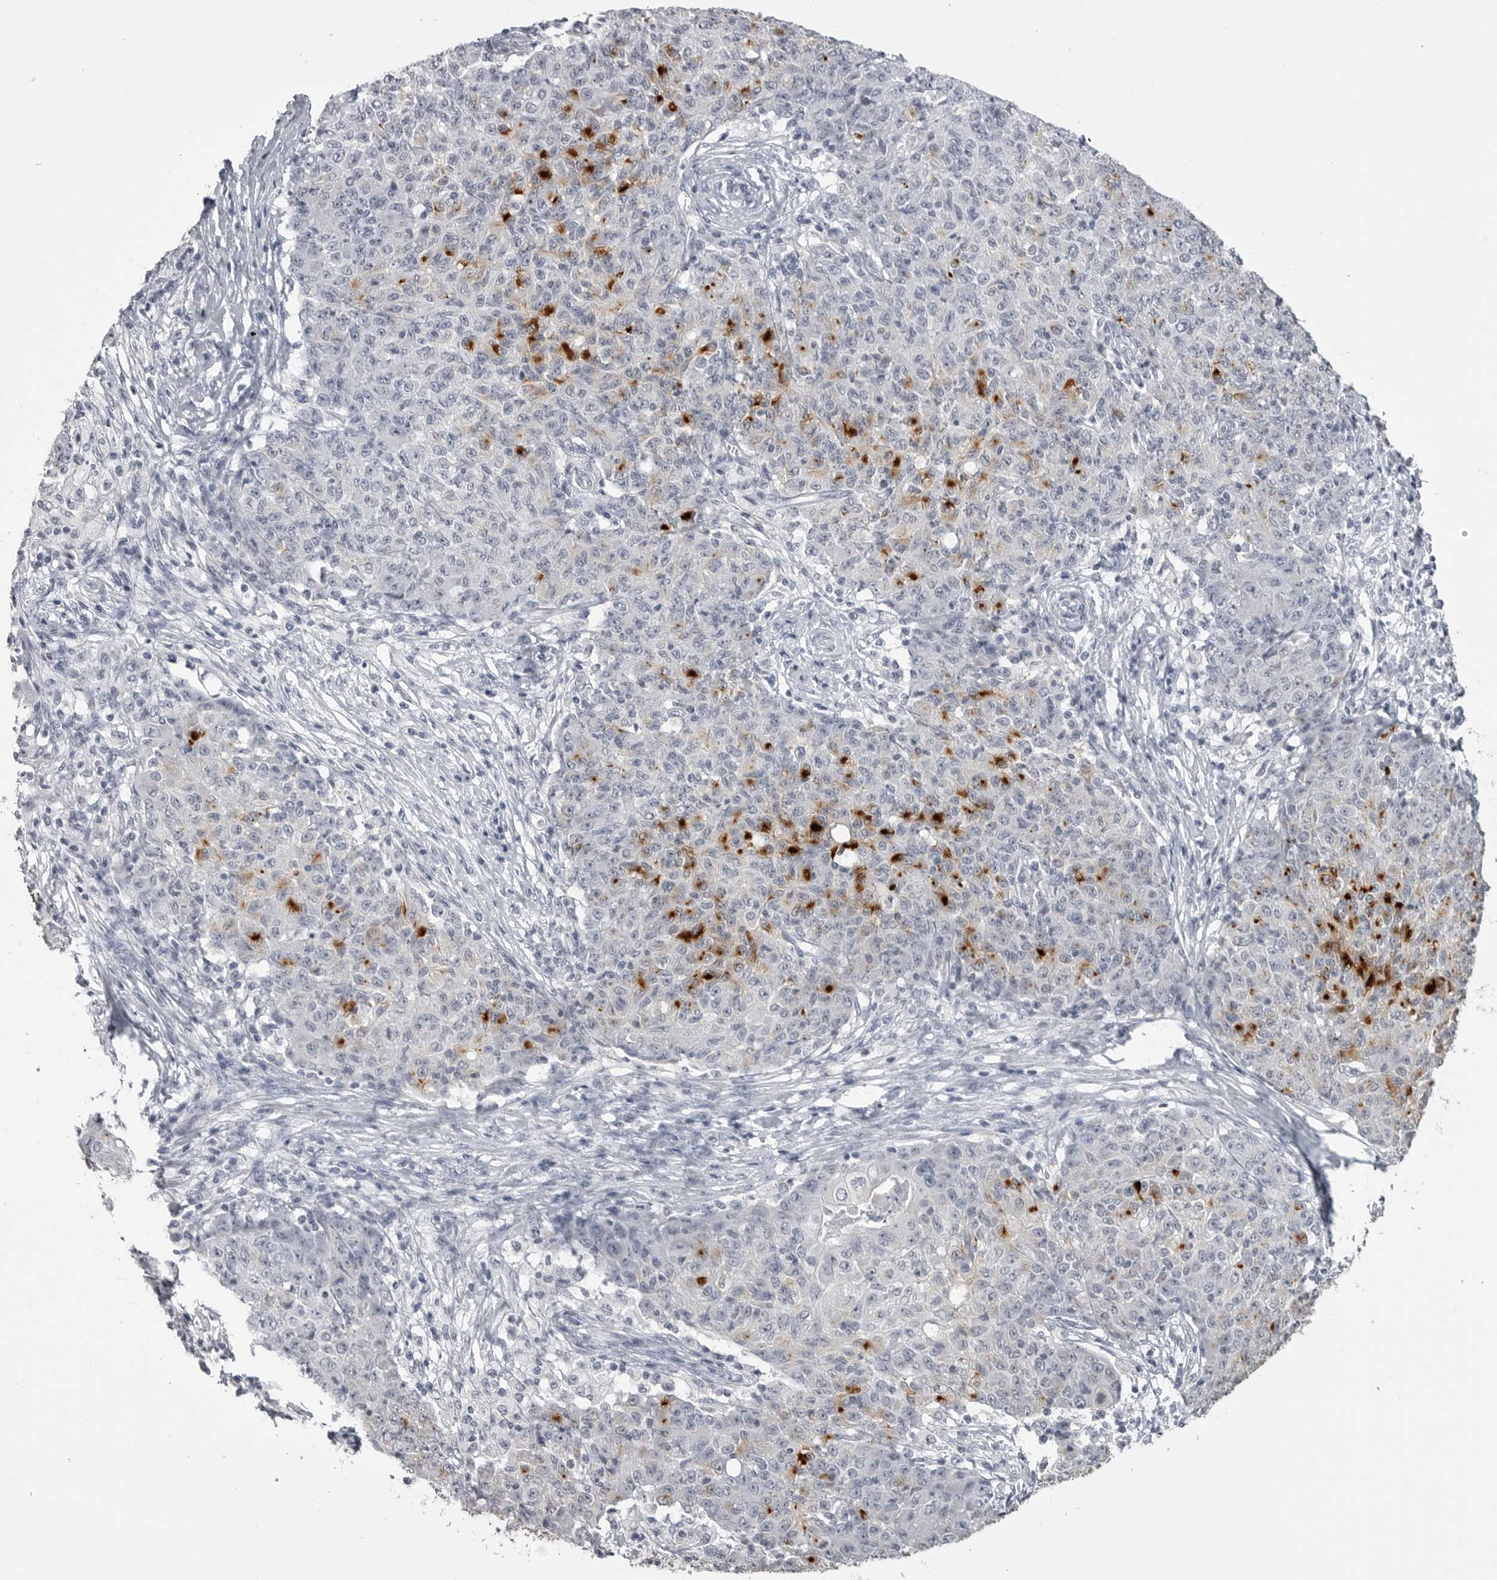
{"staining": {"intensity": "strong", "quantity": "<25%", "location": "cytoplasmic/membranous"}, "tissue": "ovarian cancer", "cell_type": "Tumor cells", "image_type": "cancer", "snomed": [{"axis": "morphology", "description": "Carcinoma, endometroid"}, {"axis": "topography", "description": "Ovary"}], "caption": "Protein expression analysis of human ovarian cancer (endometroid carcinoma) reveals strong cytoplasmic/membranous positivity in approximately <25% of tumor cells.", "gene": "GPN2", "patient": {"sex": "female", "age": 42}}